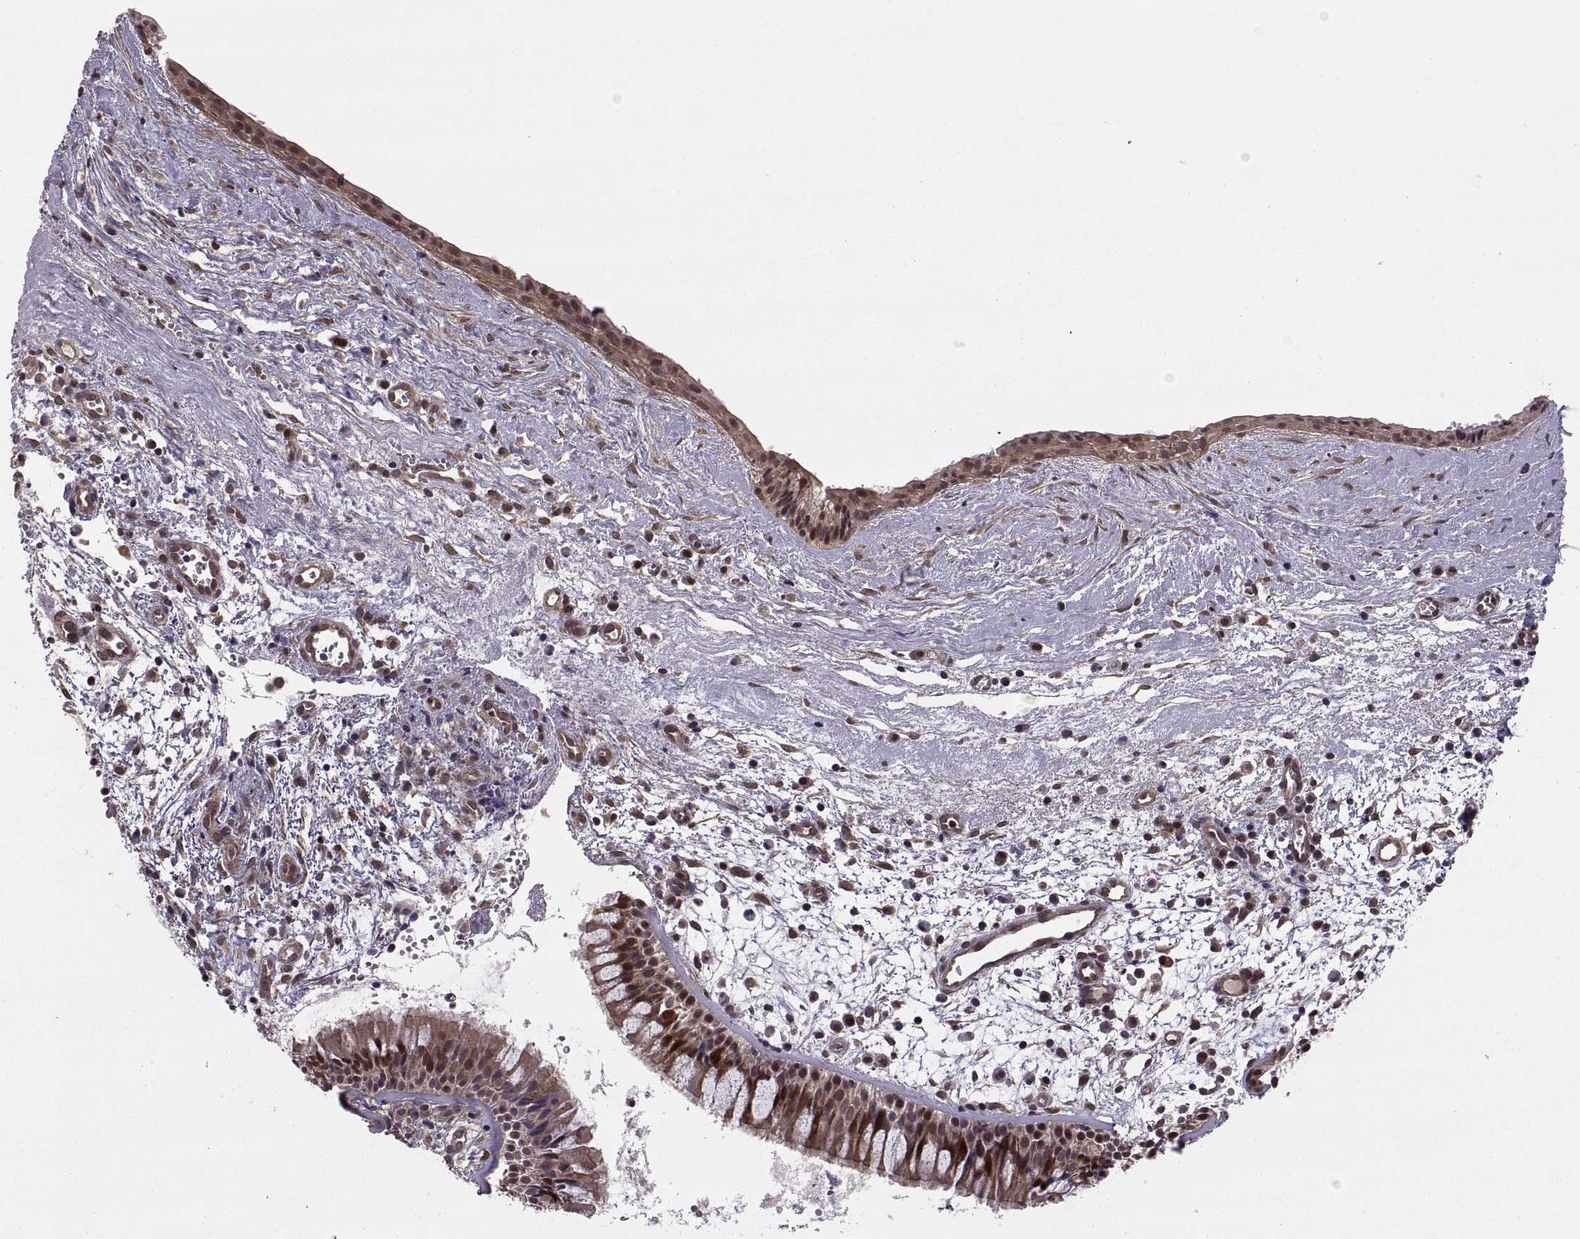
{"staining": {"intensity": "moderate", "quantity": "25%-75%", "location": "nuclear"}, "tissue": "nasopharynx", "cell_type": "Respiratory epithelial cells", "image_type": "normal", "snomed": [{"axis": "morphology", "description": "Normal tissue, NOS"}, {"axis": "topography", "description": "Nasopharynx"}], "caption": "Protein expression by immunohistochemistry (IHC) demonstrates moderate nuclear expression in approximately 25%-75% of respiratory epithelial cells in unremarkable nasopharynx.", "gene": "DEDD", "patient": {"sex": "male", "age": 83}}